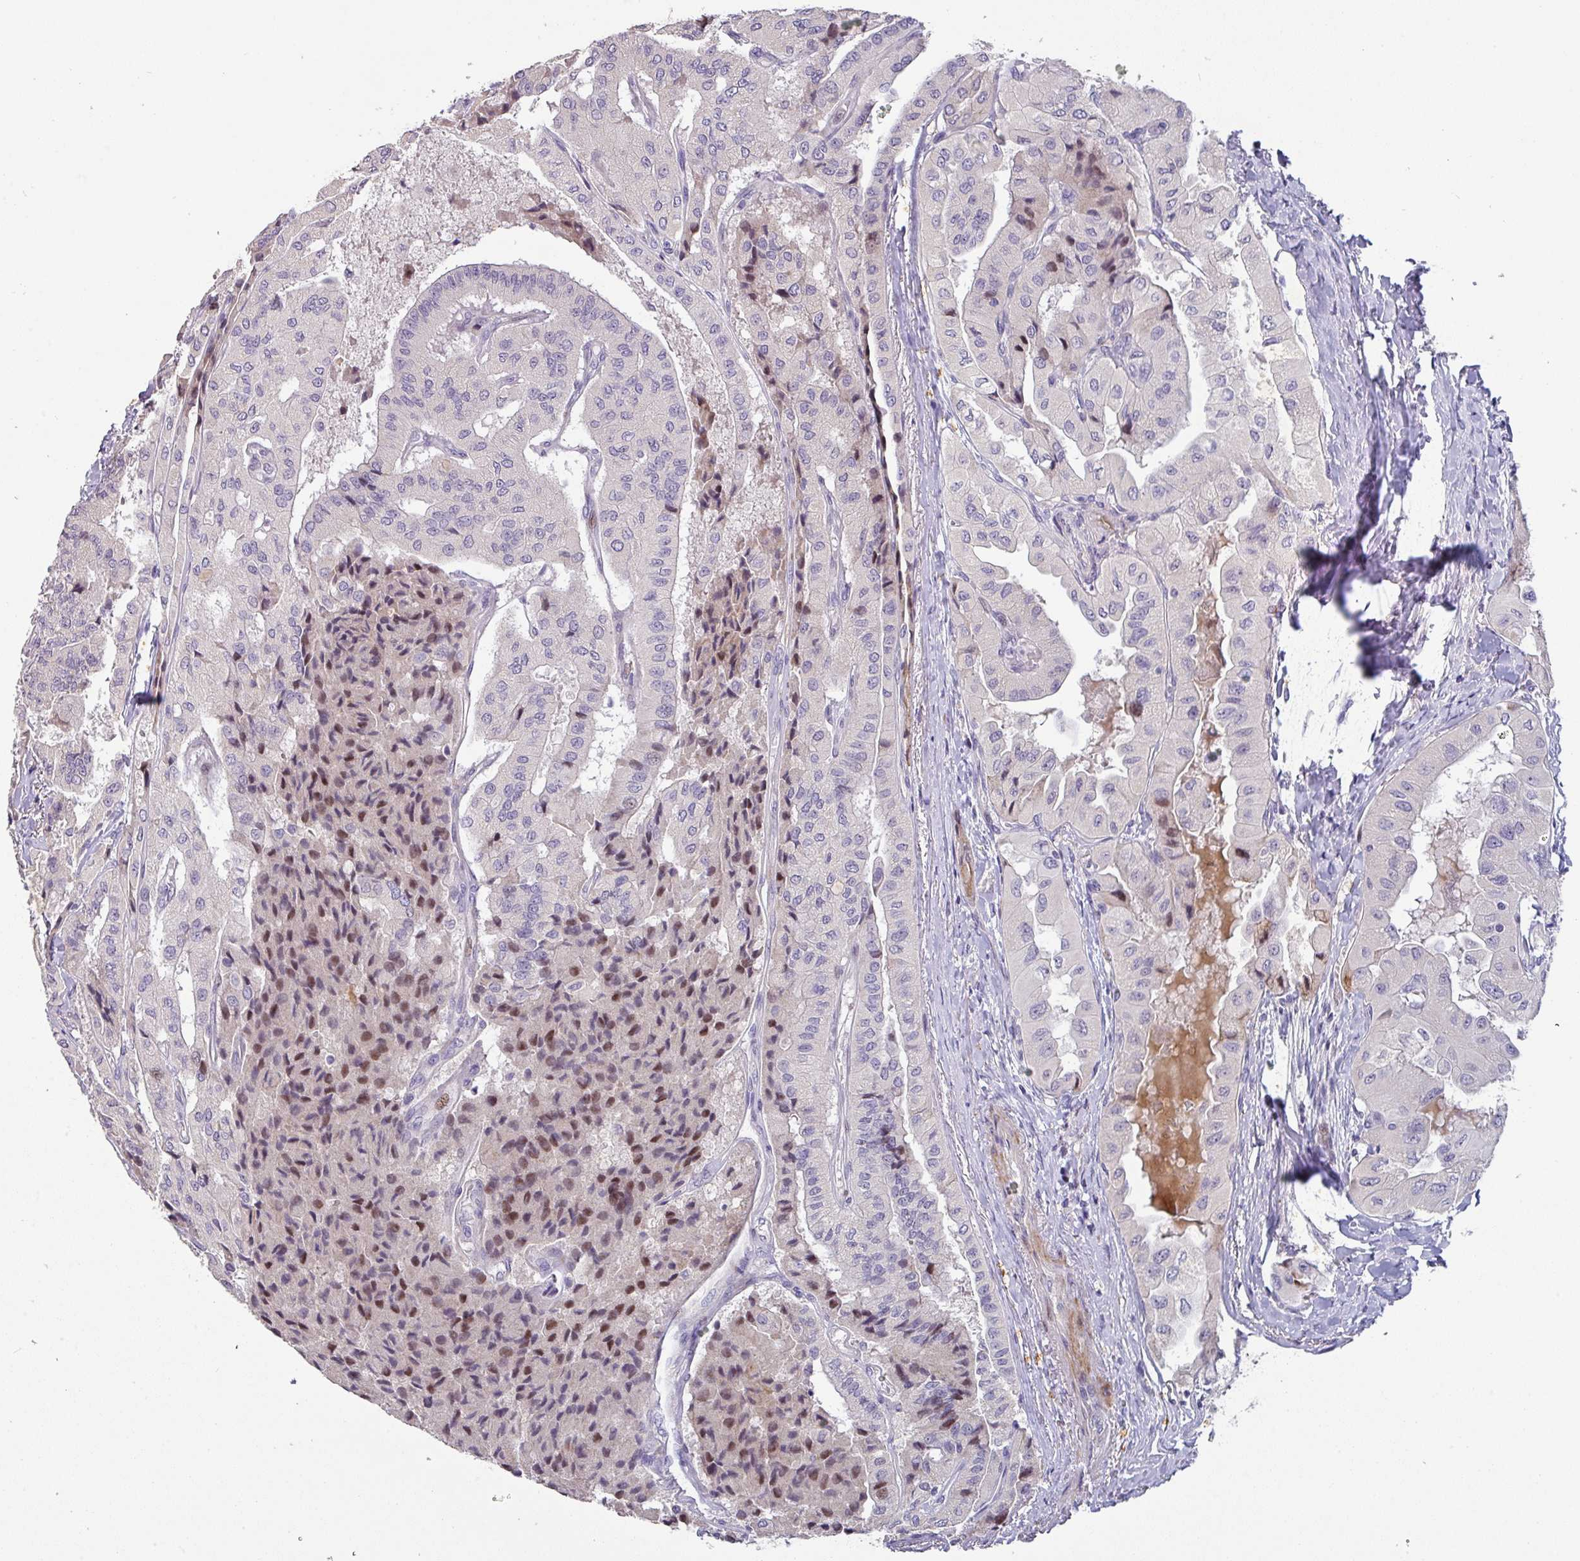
{"staining": {"intensity": "moderate", "quantity": "25%-75%", "location": "nuclear"}, "tissue": "thyroid cancer", "cell_type": "Tumor cells", "image_type": "cancer", "snomed": [{"axis": "morphology", "description": "Normal tissue, NOS"}, {"axis": "morphology", "description": "Papillary adenocarcinoma, NOS"}, {"axis": "topography", "description": "Thyroid gland"}], "caption": "Thyroid papillary adenocarcinoma tissue exhibits moderate nuclear staining in approximately 25%-75% of tumor cells, visualized by immunohistochemistry. (Stains: DAB in brown, nuclei in blue, Microscopy: brightfield microscopy at high magnification).", "gene": "KLHL3", "patient": {"sex": "female", "age": 59}}